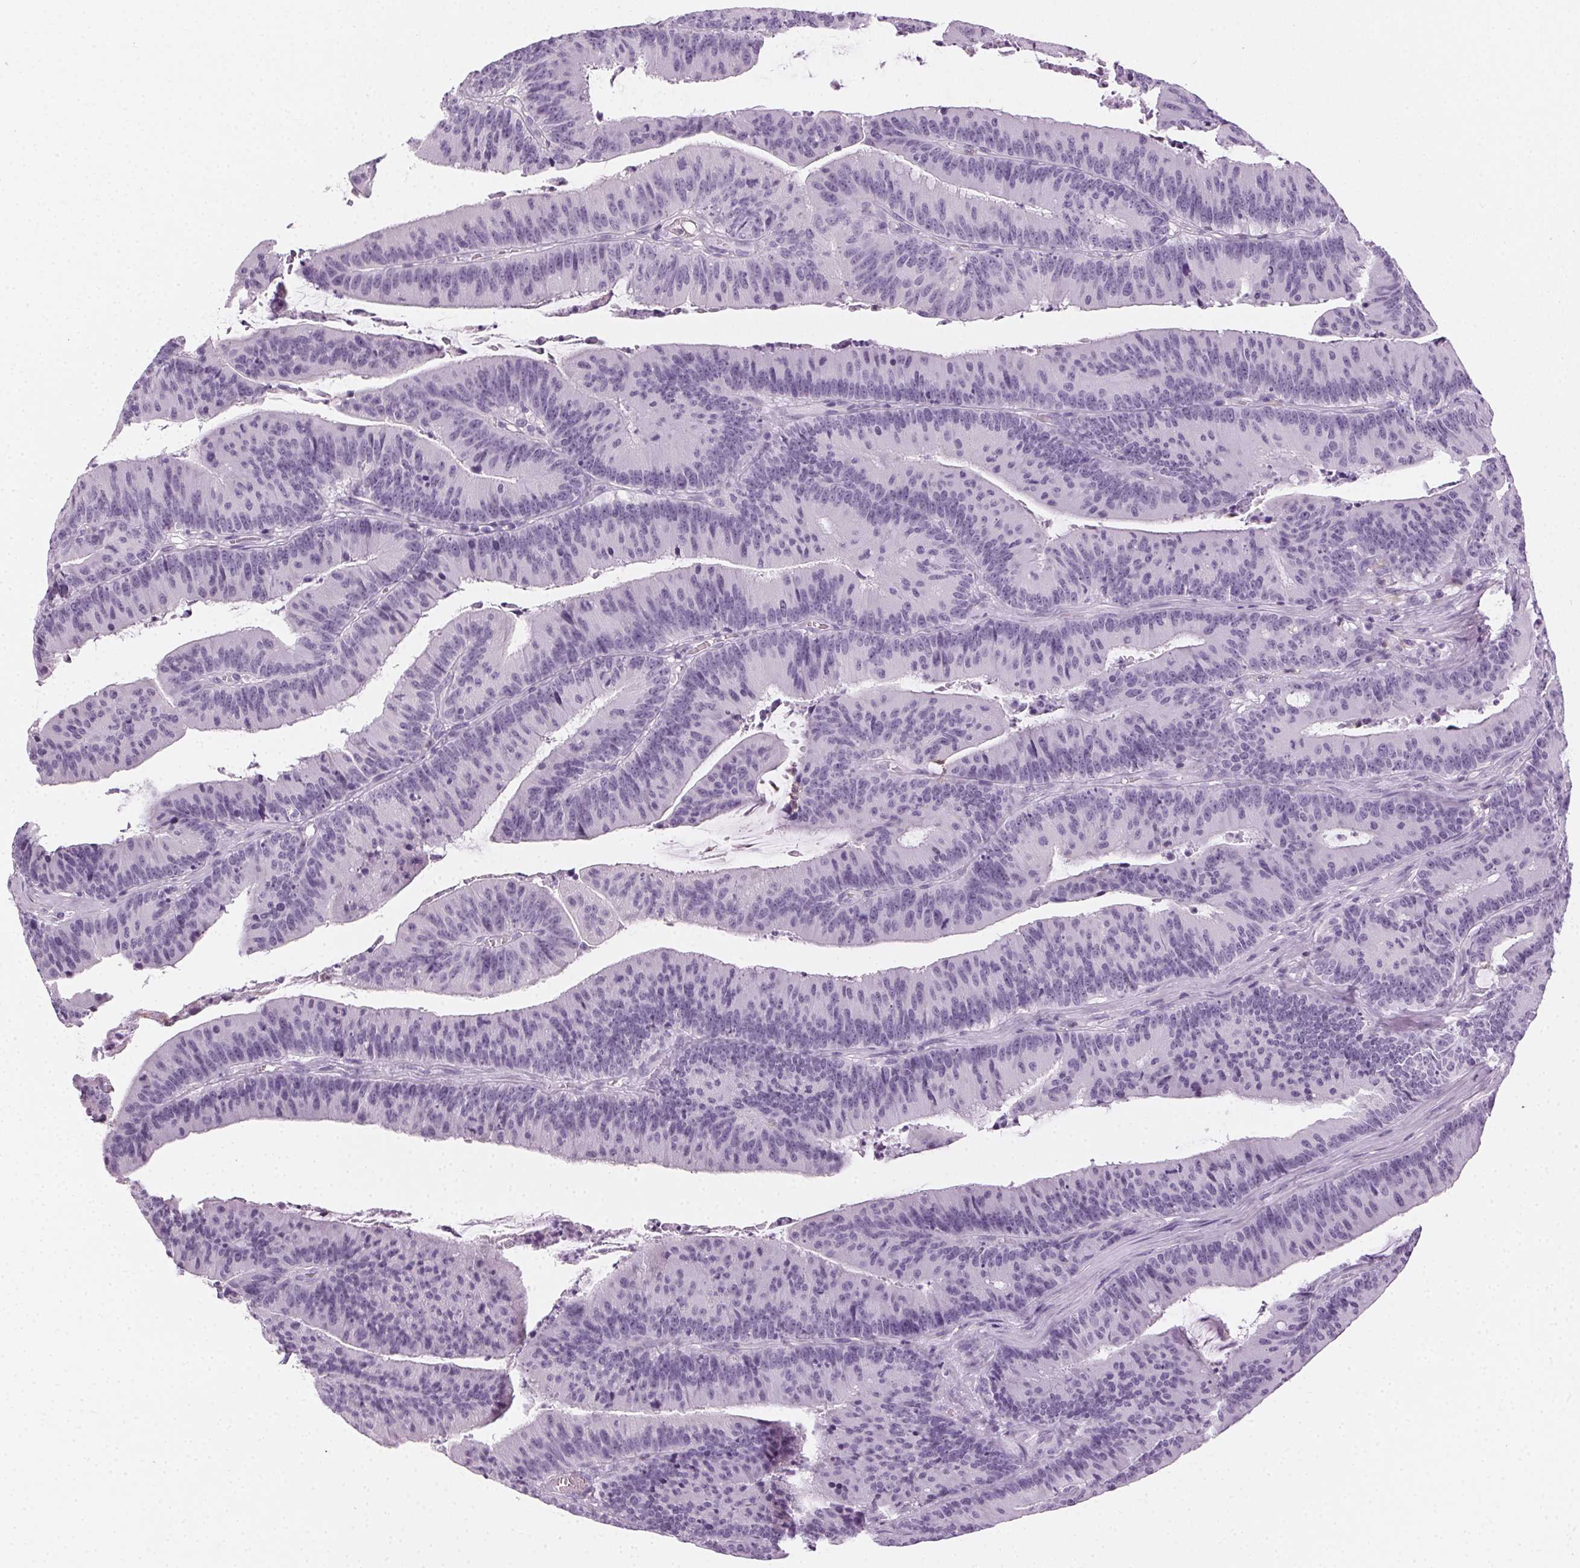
{"staining": {"intensity": "negative", "quantity": "none", "location": "none"}, "tissue": "colorectal cancer", "cell_type": "Tumor cells", "image_type": "cancer", "snomed": [{"axis": "morphology", "description": "Adenocarcinoma, NOS"}, {"axis": "topography", "description": "Colon"}], "caption": "Immunohistochemistry (IHC) of adenocarcinoma (colorectal) displays no expression in tumor cells.", "gene": "MPO", "patient": {"sex": "female", "age": 78}}